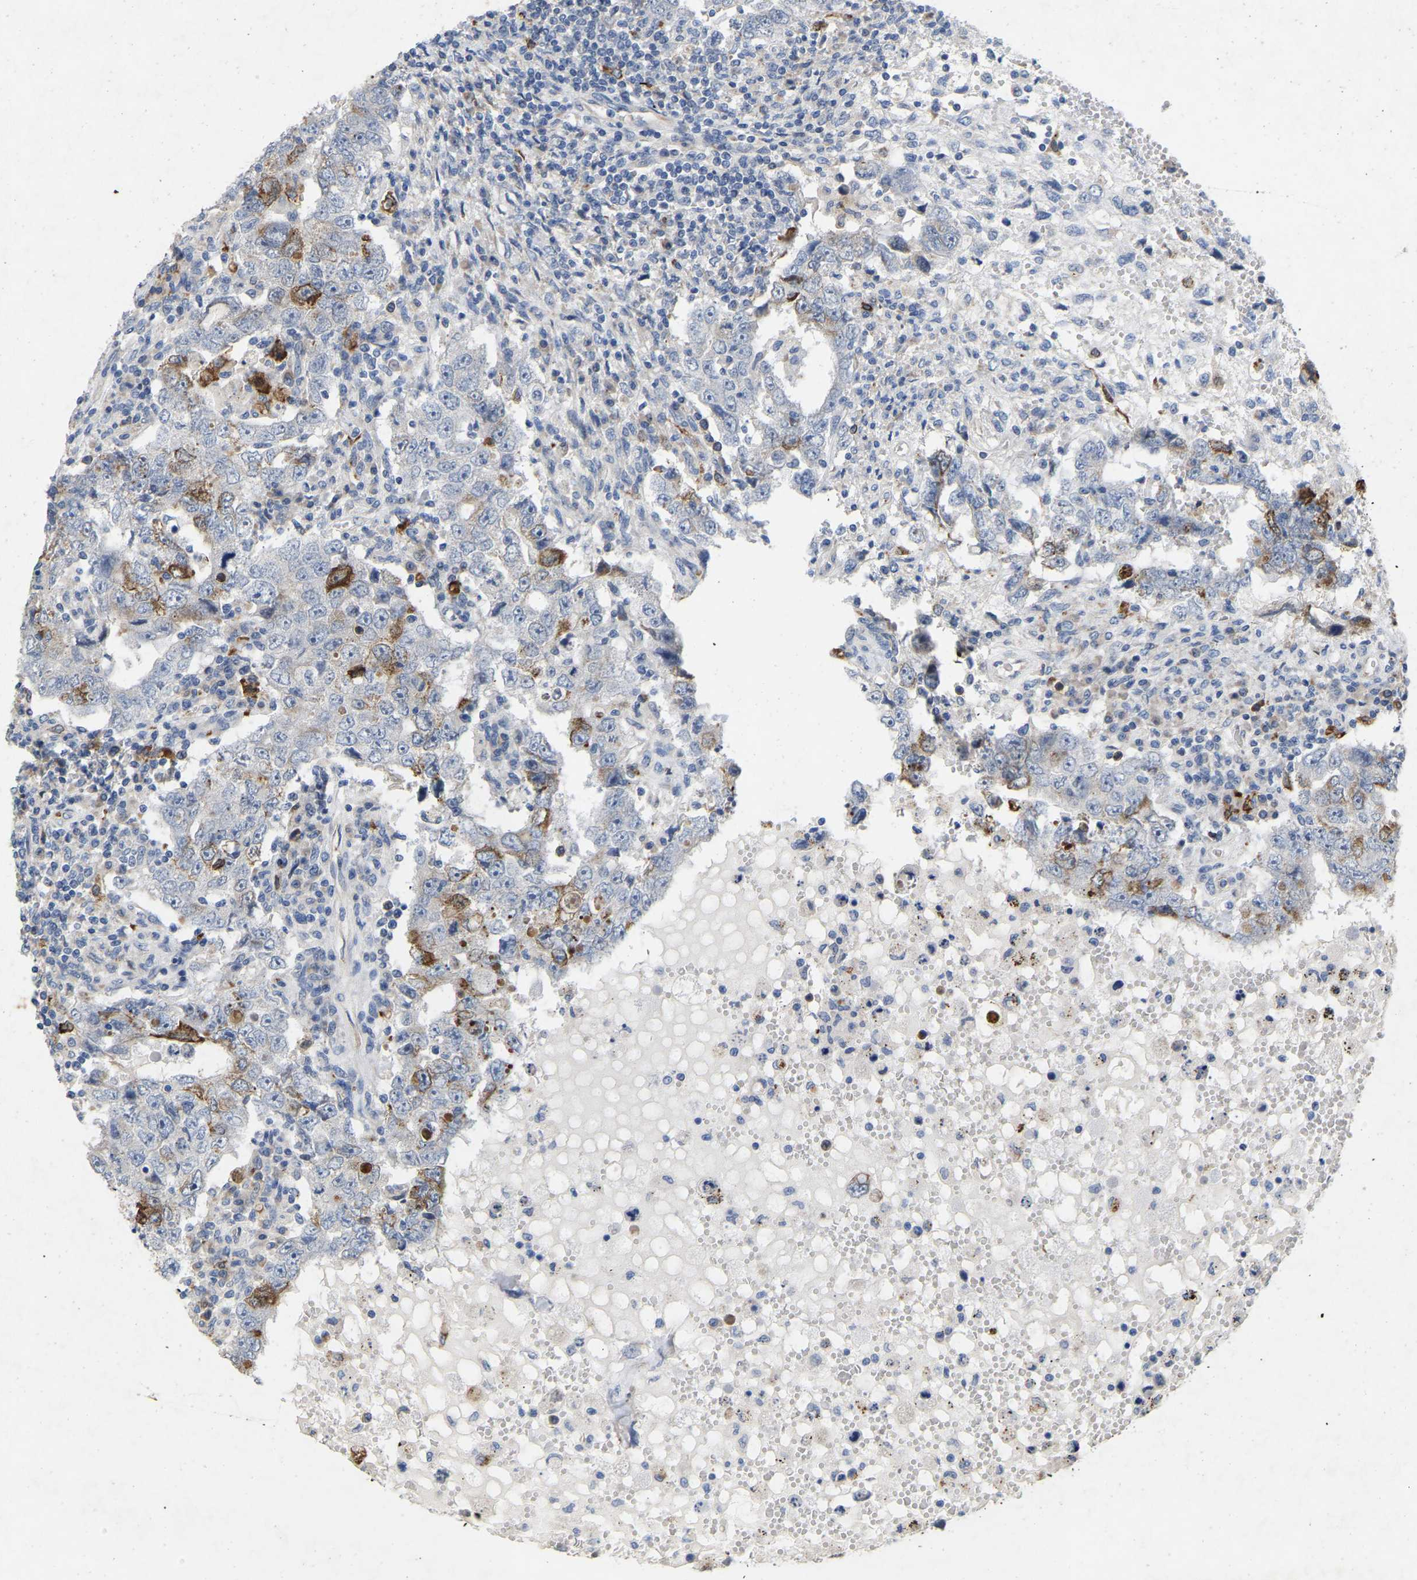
{"staining": {"intensity": "moderate", "quantity": "<25%", "location": "cytoplasmic/membranous"}, "tissue": "testis cancer", "cell_type": "Tumor cells", "image_type": "cancer", "snomed": [{"axis": "morphology", "description": "Carcinoma, Embryonal, NOS"}, {"axis": "topography", "description": "Testis"}], "caption": "Immunohistochemical staining of human testis cancer (embryonal carcinoma) exhibits low levels of moderate cytoplasmic/membranous protein staining in about <25% of tumor cells.", "gene": "RHEB", "patient": {"sex": "male", "age": 26}}